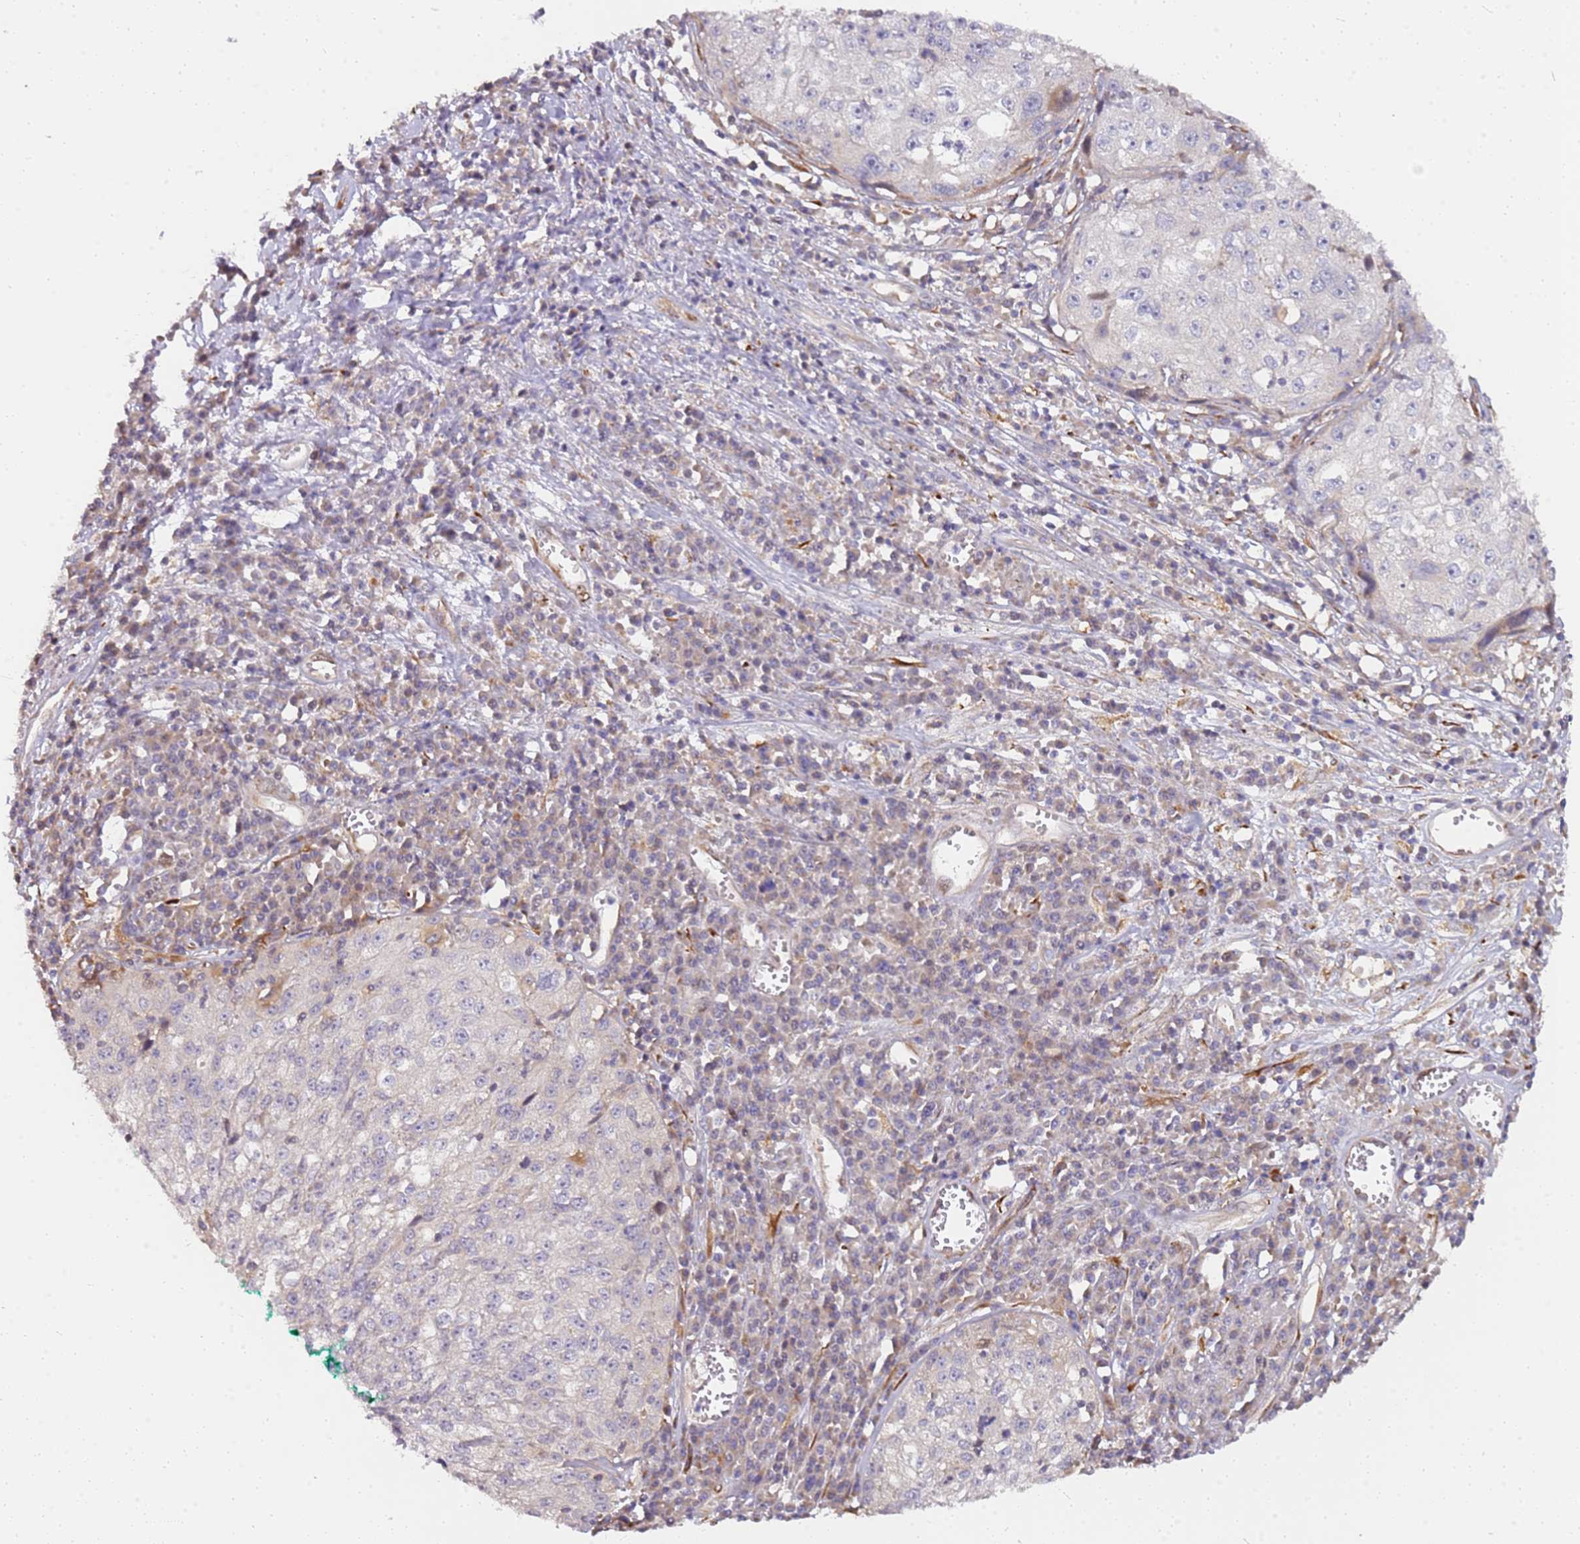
{"staining": {"intensity": "negative", "quantity": "none", "location": "none"}, "tissue": "cervical cancer", "cell_type": "Tumor cells", "image_type": "cancer", "snomed": [{"axis": "morphology", "description": "Squamous cell carcinoma, NOS"}, {"axis": "topography", "description": "Cervix"}], "caption": "Immunohistochemical staining of cervical squamous cell carcinoma demonstrates no significant expression in tumor cells.", "gene": "GRAP", "patient": {"sex": "female", "age": 57}}